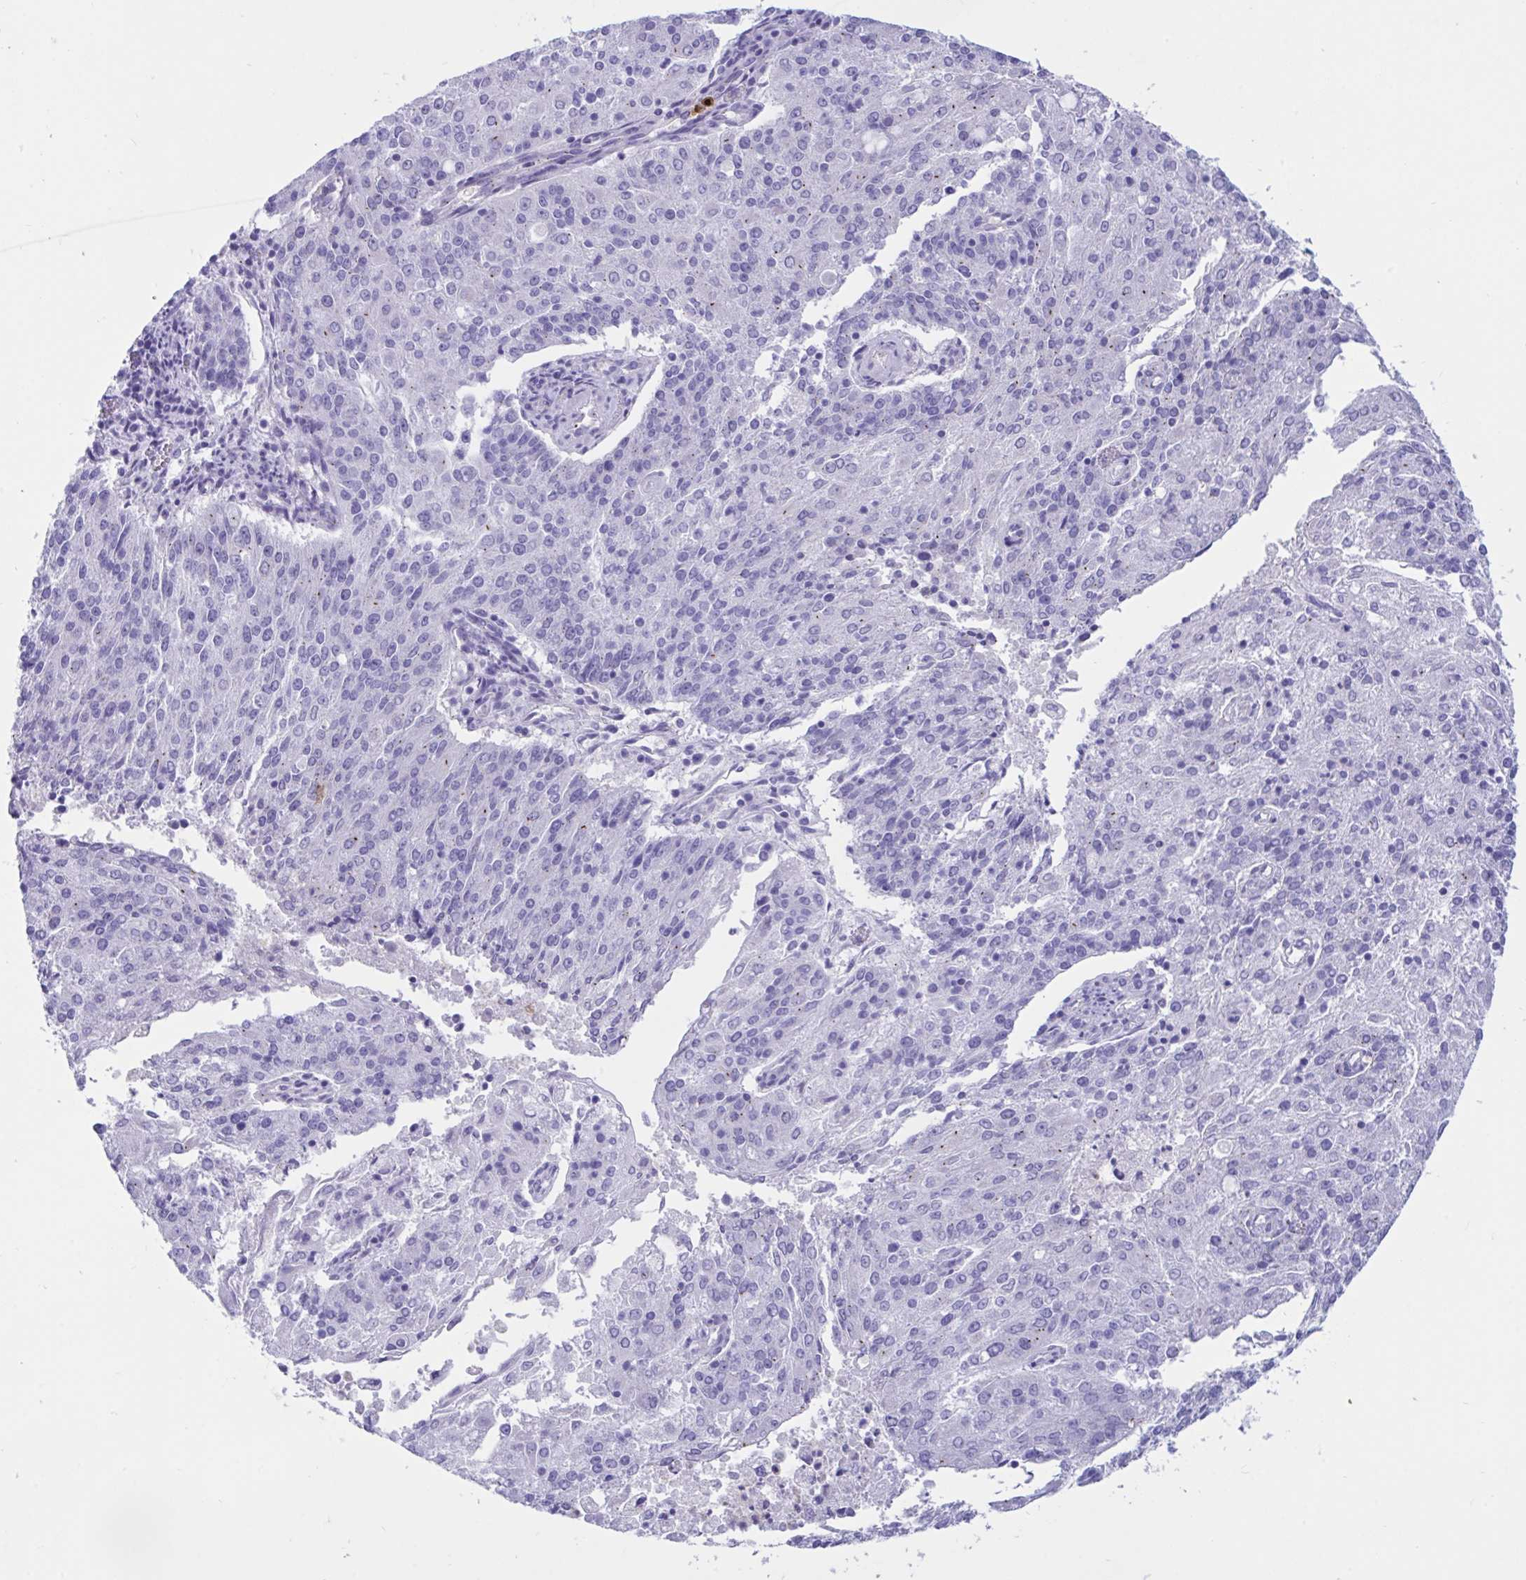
{"staining": {"intensity": "negative", "quantity": "none", "location": "none"}, "tissue": "endometrial cancer", "cell_type": "Tumor cells", "image_type": "cancer", "snomed": [{"axis": "morphology", "description": "Adenocarcinoma, NOS"}, {"axis": "topography", "description": "Endometrium"}], "caption": "Micrograph shows no protein staining in tumor cells of endometrial cancer (adenocarcinoma) tissue. (DAB immunohistochemistry with hematoxylin counter stain).", "gene": "RNASE3", "patient": {"sex": "female", "age": 82}}